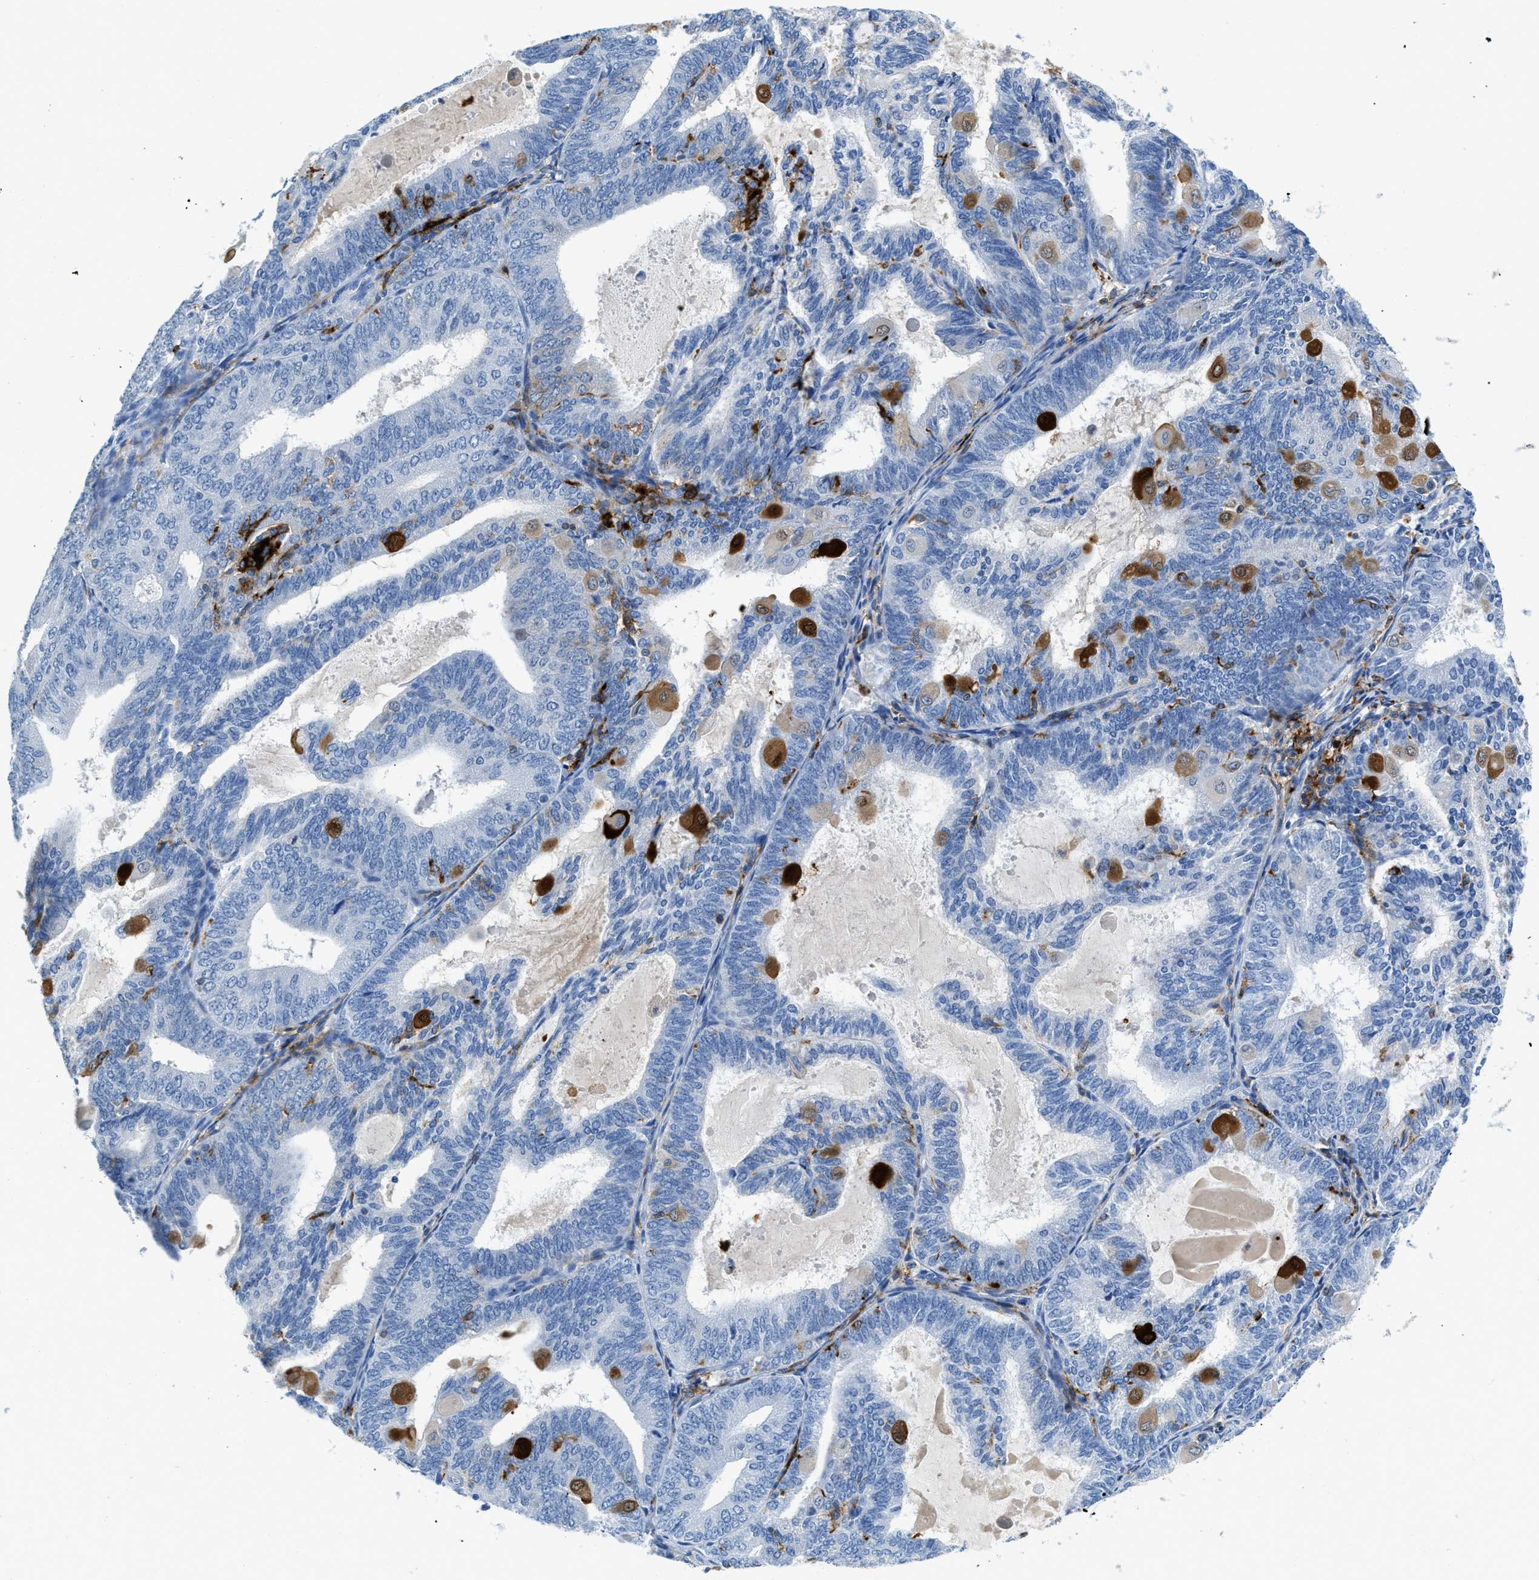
{"staining": {"intensity": "moderate", "quantity": "<25%", "location": "cytoplasmic/membranous,nuclear"}, "tissue": "endometrial cancer", "cell_type": "Tumor cells", "image_type": "cancer", "snomed": [{"axis": "morphology", "description": "Adenocarcinoma, NOS"}, {"axis": "topography", "description": "Endometrium"}], "caption": "Human endometrial cancer stained with a protein marker displays moderate staining in tumor cells.", "gene": "CD226", "patient": {"sex": "female", "age": 81}}